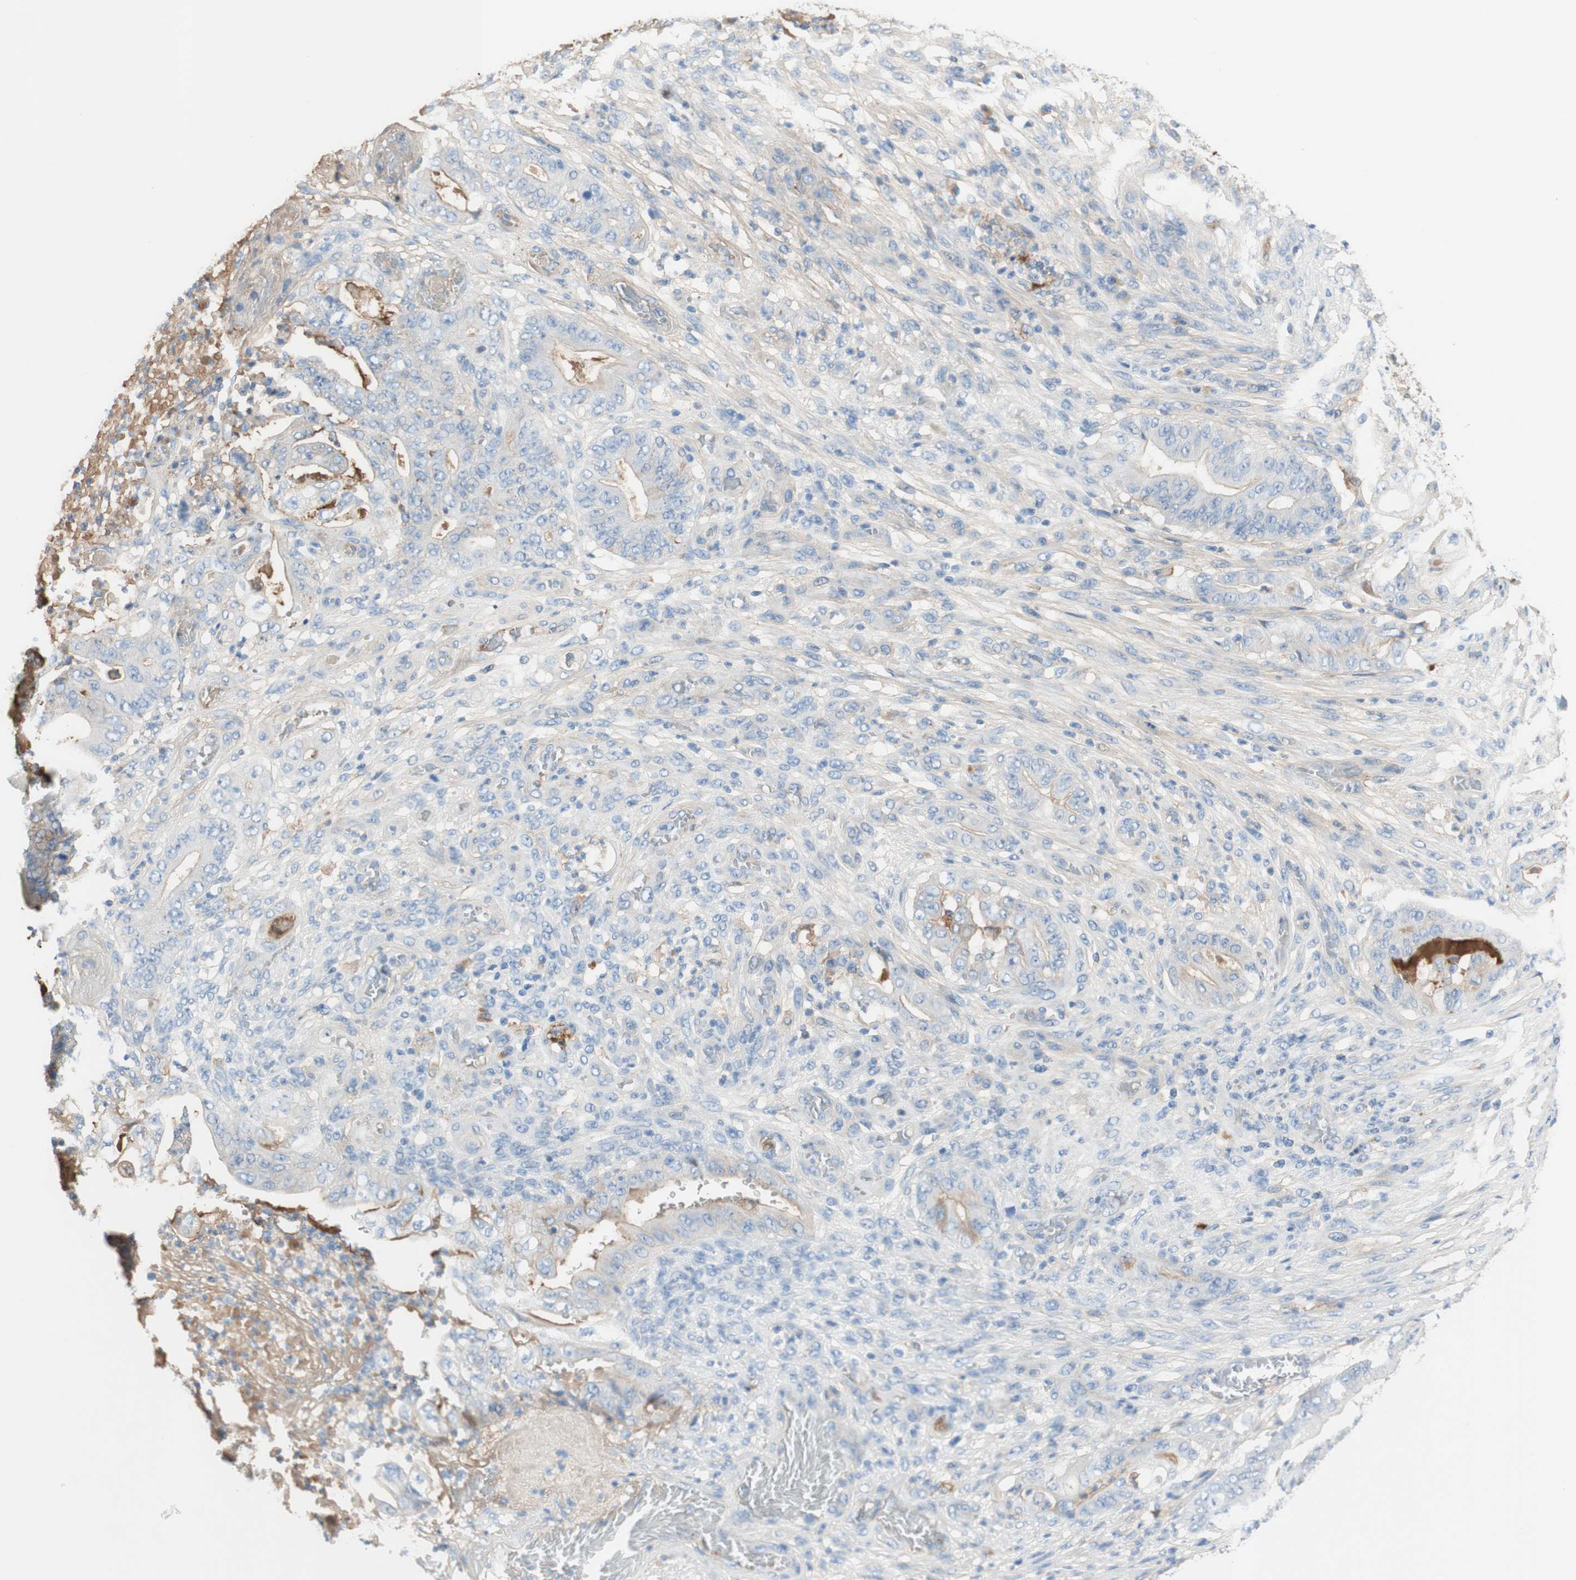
{"staining": {"intensity": "negative", "quantity": "none", "location": "none"}, "tissue": "stomach cancer", "cell_type": "Tumor cells", "image_type": "cancer", "snomed": [{"axis": "morphology", "description": "Adenocarcinoma, NOS"}, {"axis": "topography", "description": "Stomach"}], "caption": "The histopathology image displays no significant positivity in tumor cells of stomach adenocarcinoma.", "gene": "KNG1", "patient": {"sex": "female", "age": 73}}